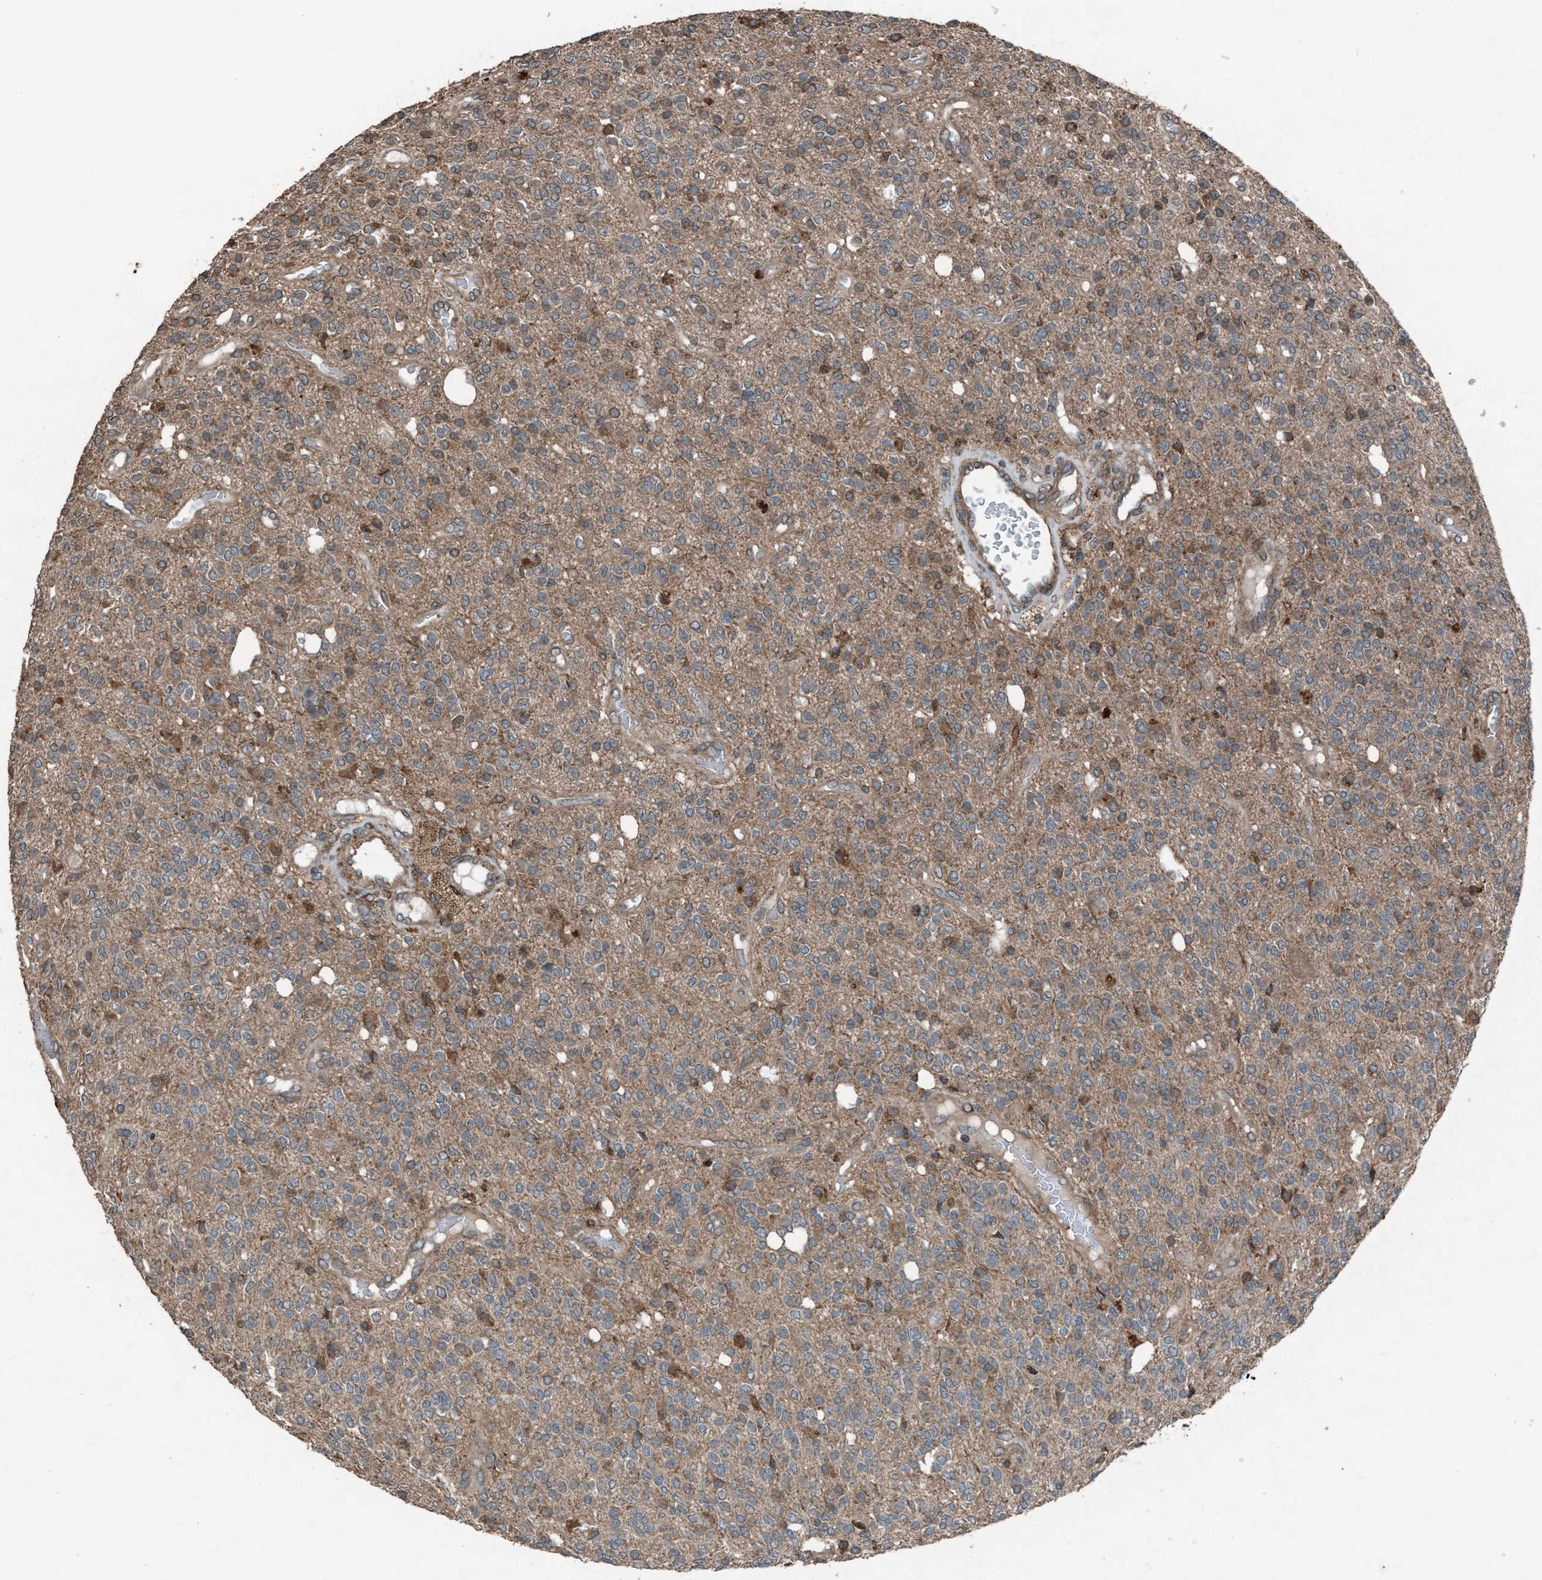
{"staining": {"intensity": "weak", "quantity": ">75%", "location": "cytoplasmic/membranous"}, "tissue": "glioma", "cell_type": "Tumor cells", "image_type": "cancer", "snomed": [{"axis": "morphology", "description": "Glioma, malignant, High grade"}, {"axis": "topography", "description": "Brain"}], "caption": "Glioma was stained to show a protein in brown. There is low levels of weak cytoplasmic/membranous staining in about >75% of tumor cells. (DAB (3,3'-diaminobenzidine) = brown stain, brightfield microscopy at high magnification).", "gene": "CALR", "patient": {"sex": "male", "age": 34}}